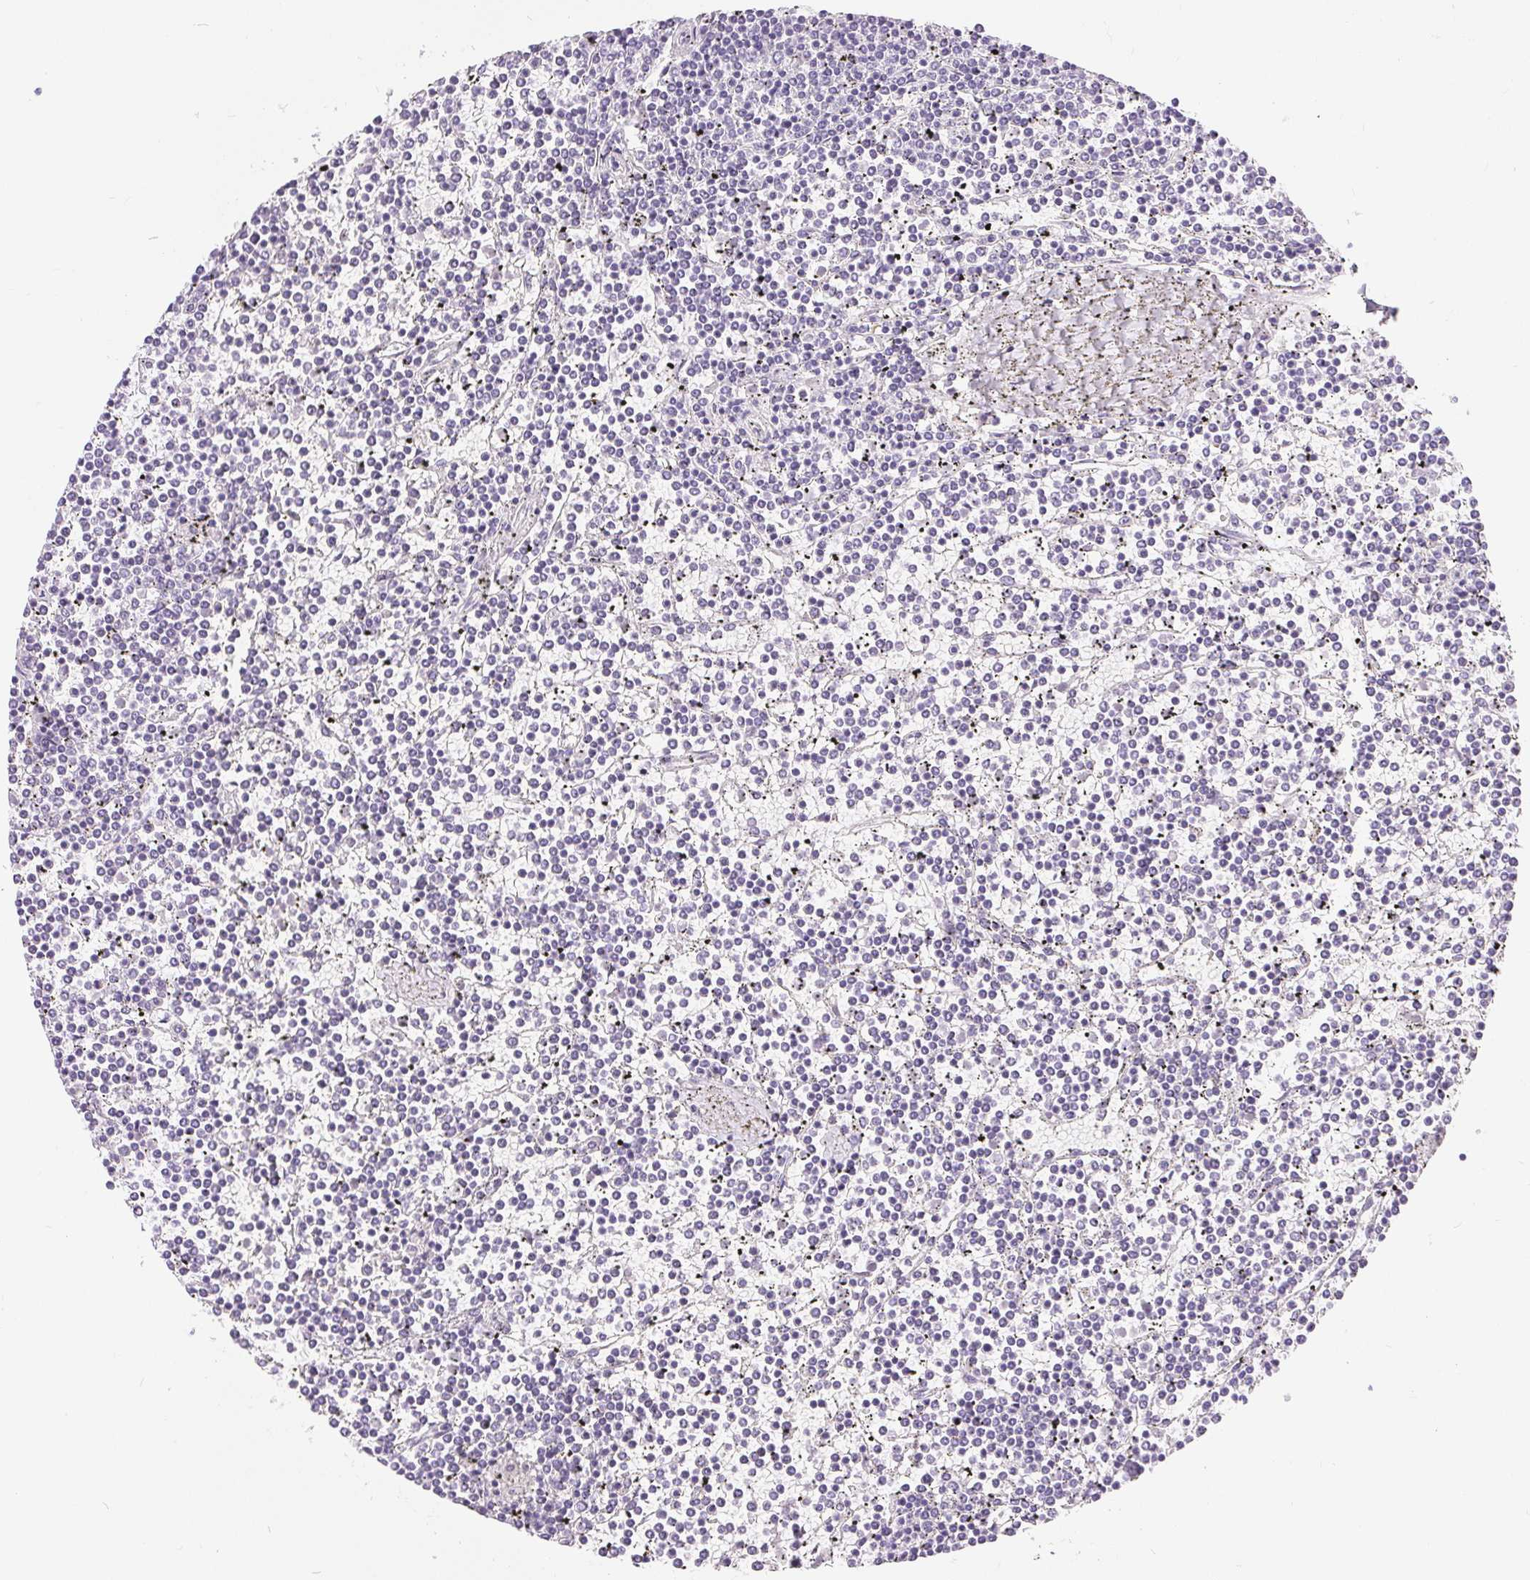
{"staining": {"intensity": "negative", "quantity": "none", "location": "none"}, "tissue": "lymphoma", "cell_type": "Tumor cells", "image_type": "cancer", "snomed": [{"axis": "morphology", "description": "Malignant lymphoma, non-Hodgkin's type, Low grade"}, {"axis": "topography", "description": "Spleen"}], "caption": "Malignant lymphoma, non-Hodgkin's type (low-grade) was stained to show a protein in brown. There is no significant expression in tumor cells.", "gene": "XDH", "patient": {"sex": "female", "age": 19}}